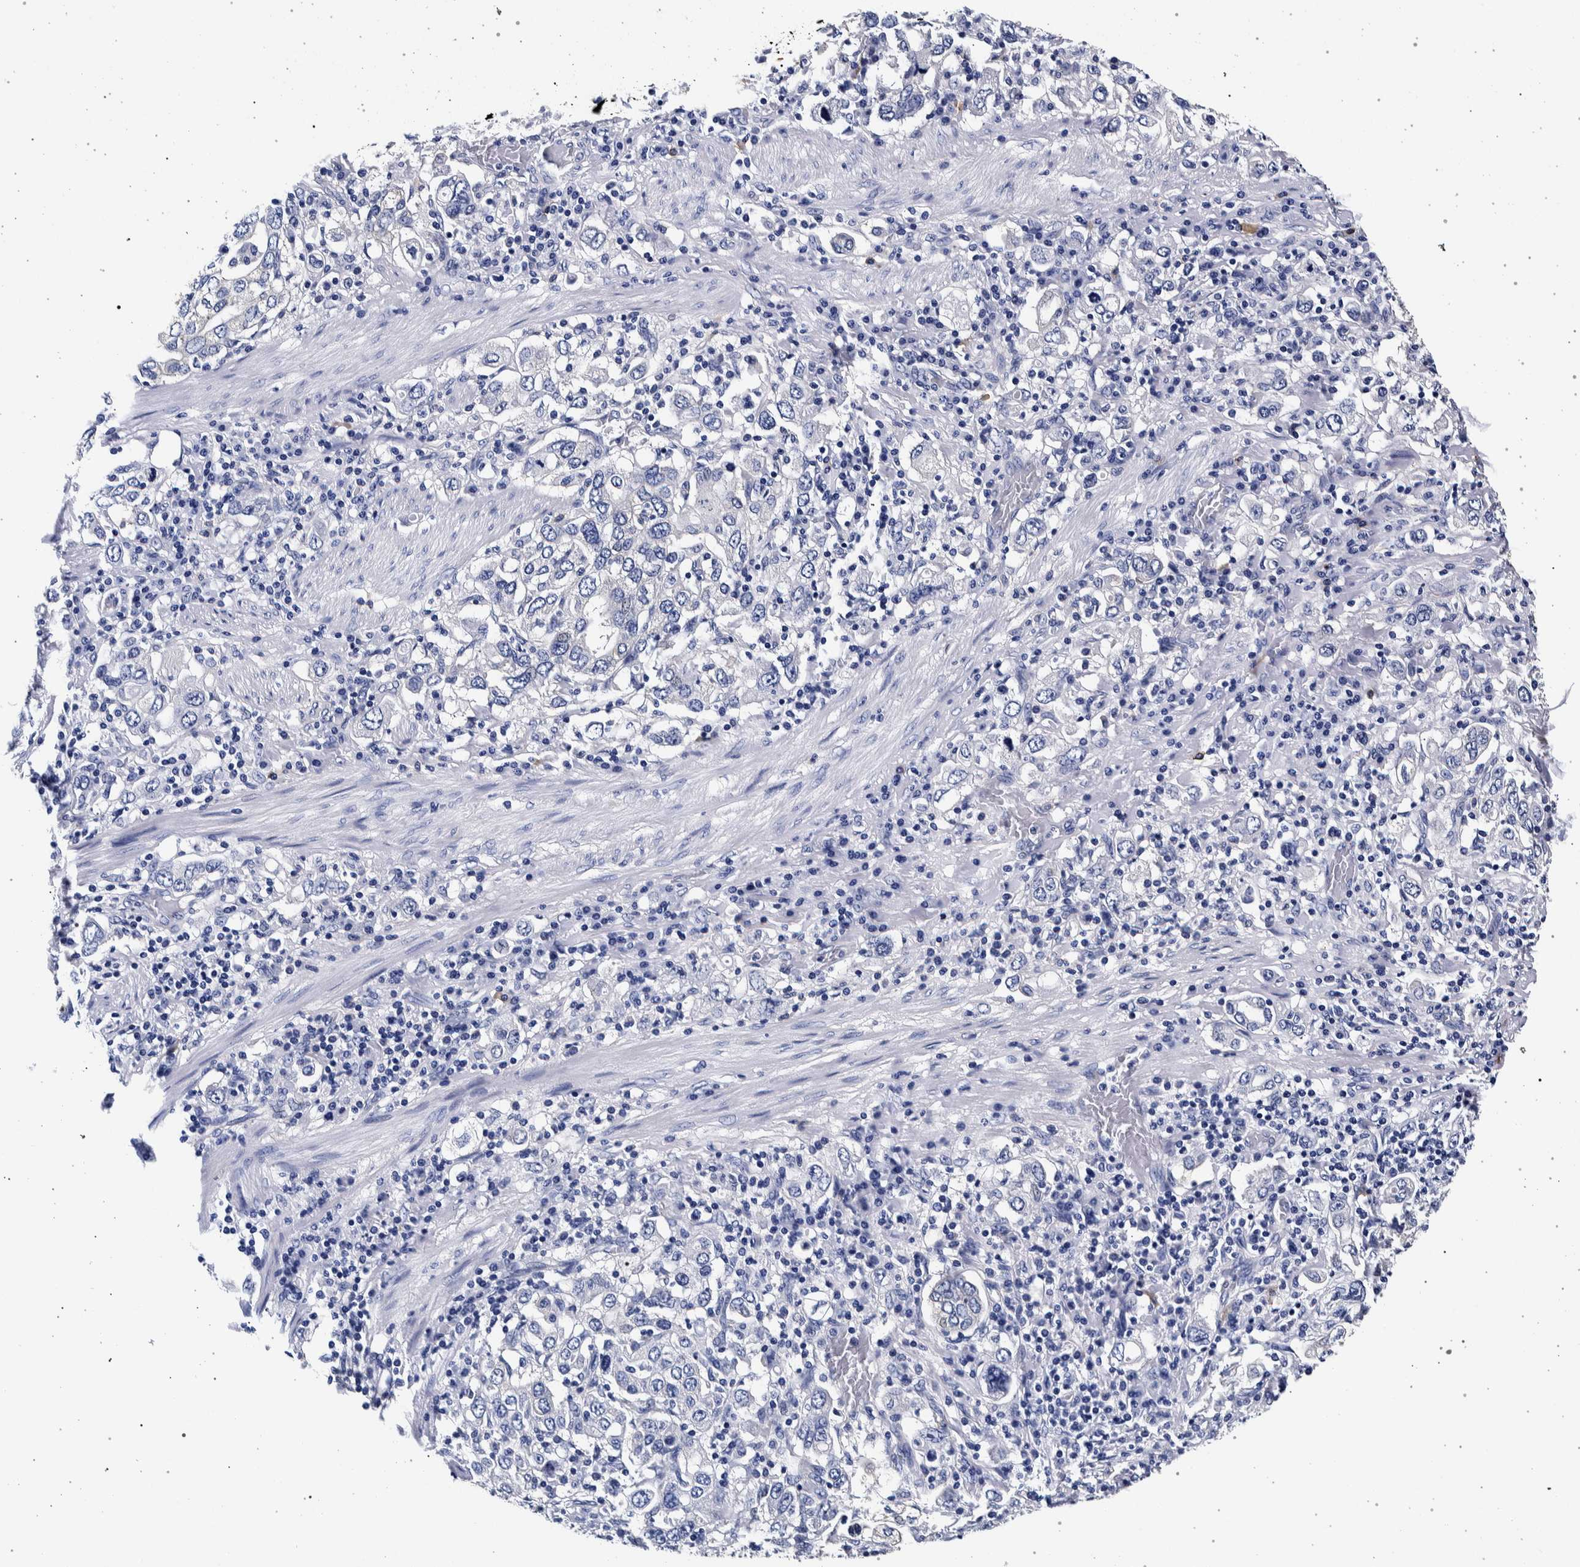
{"staining": {"intensity": "negative", "quantity": "none", "location": "none"}, "tissue": "stomach cancer", "cell_type": "Tumor cells", "image_type": "cancer", "snomed": [{"axis": "morphology", "description": "Adenocarcinoma, NOS"}, {"axis": "topography", "description": "Stomach, upper"}], "caption": "DAB immunohistochemical staining of human adenocarcinoma (stomach) demonstrates no significant expression in tumor cells.", "gene": "NIBAN2", "patient": {"sex": "male", "age": 62}}